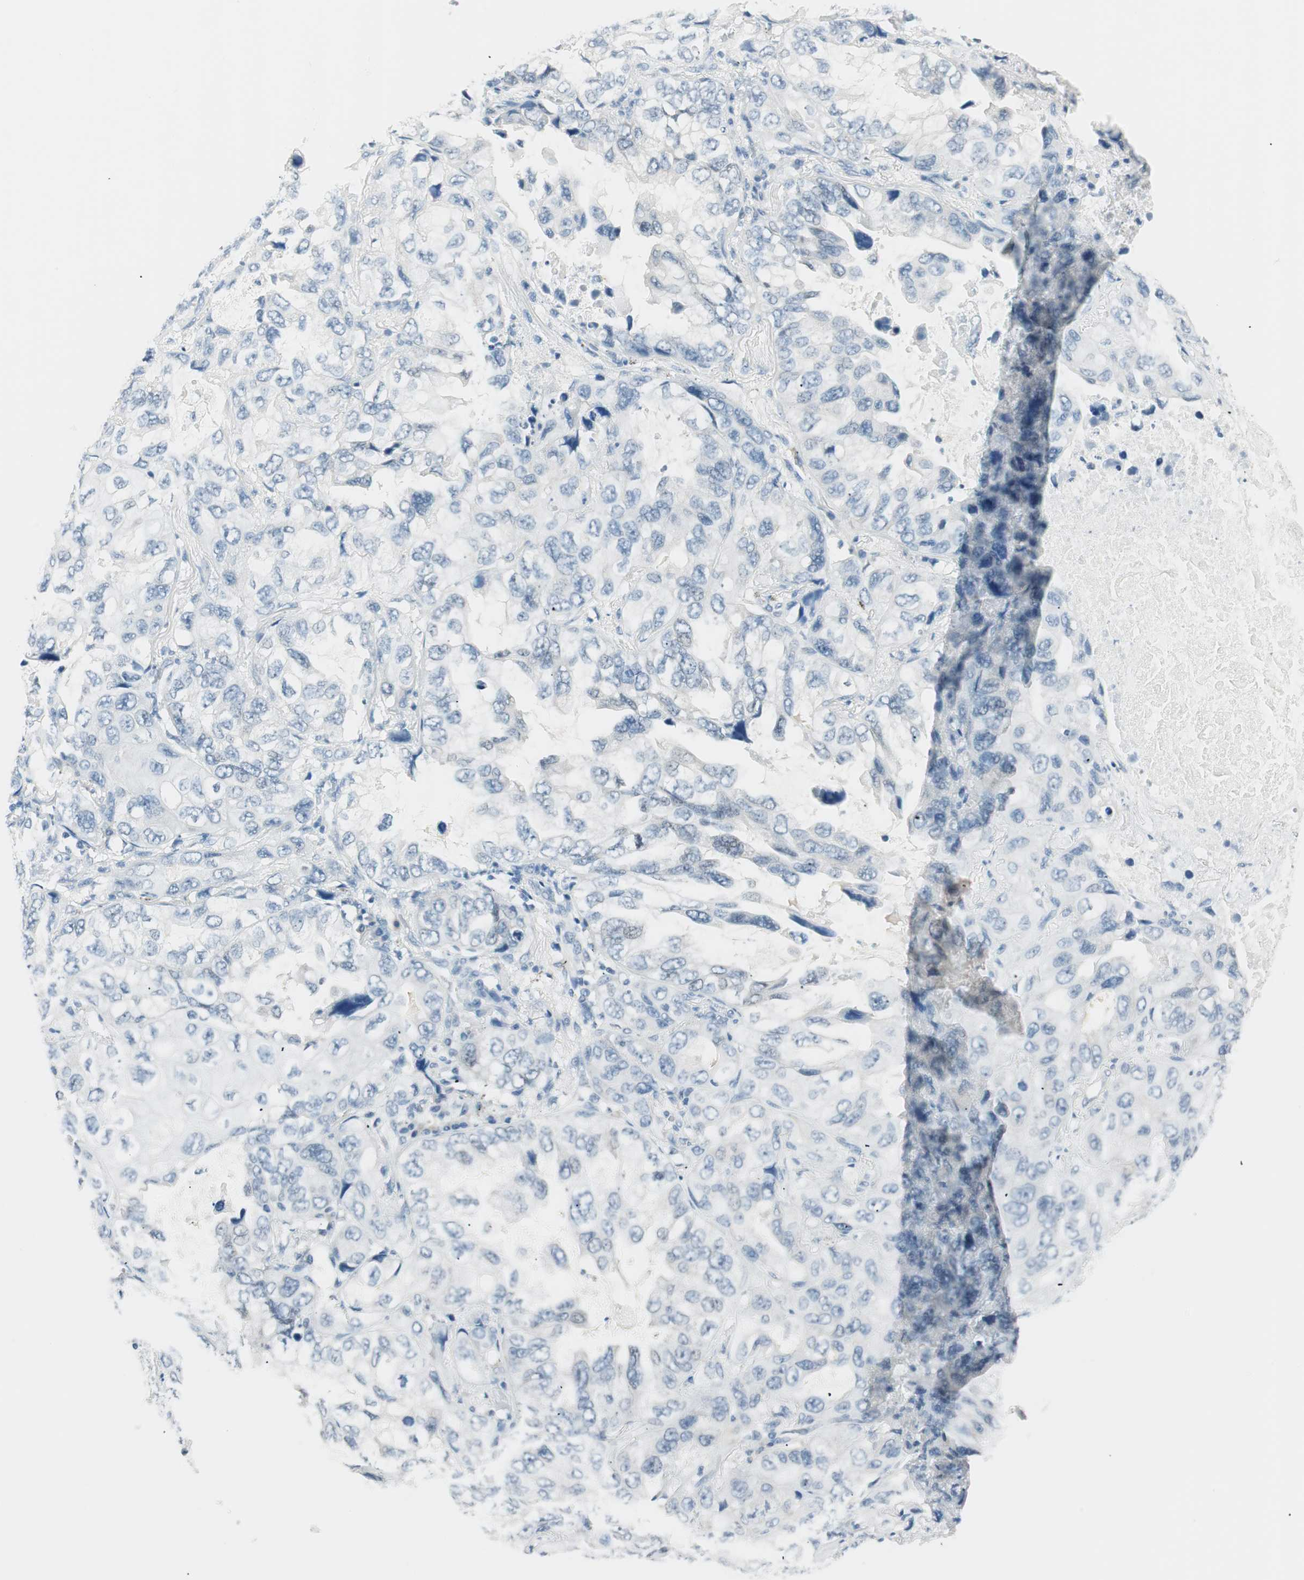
{"staining": {"intensity": "negative", "quantity": "none", "location": "none"}, "tissue": "lung cancer", "cell_type": "Tumor cells", "image_type": "cancer", "snomed": [{"axis": "morphology", "description": "Squamous cell carcinoma, NOS"}, {"axis": "topography", "description": "Lung"}], "caption": "Tumor cells are negative for protein expression in human lung squamous cell carcinoma.", "gene": "HOXB13", "patient": {"sex": "female", "age": 73}}